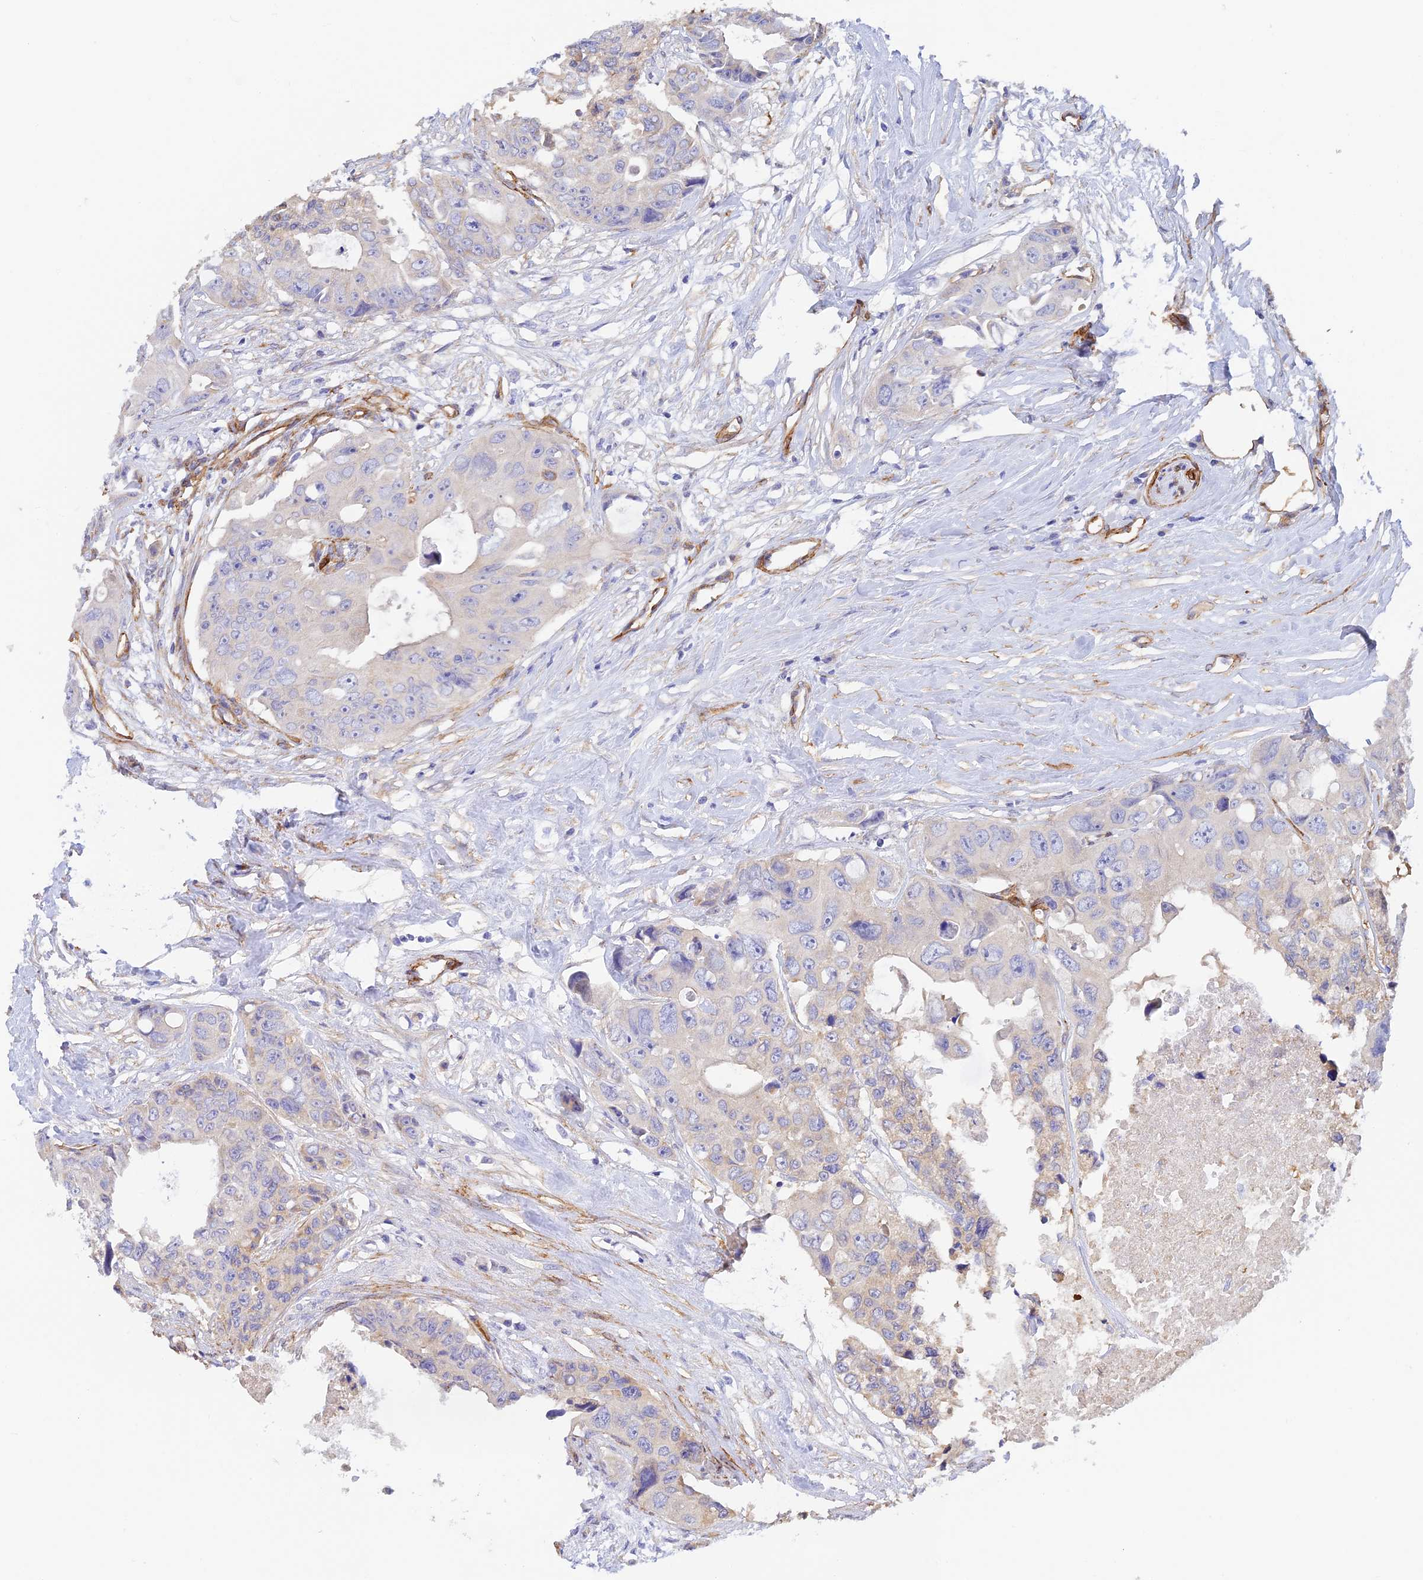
{"staining": {"intensity": "negative", "quantity": "none", "location": "none"}, "tissue": "colorectal cancer", "cell_type": "Tumor cells", "image_type": "cancer", "snomed": [{"axis": "morphology", "description": "Adenocarcinoma, NOS"}, {"axis": "topography", "description": "Rectum"}], "caption": "Tumor cells are negative for protein expression in human adenocarcinoma (colorectal).", "gene": "MYO9A", "patient": {"sex": "male", "age": 87}}